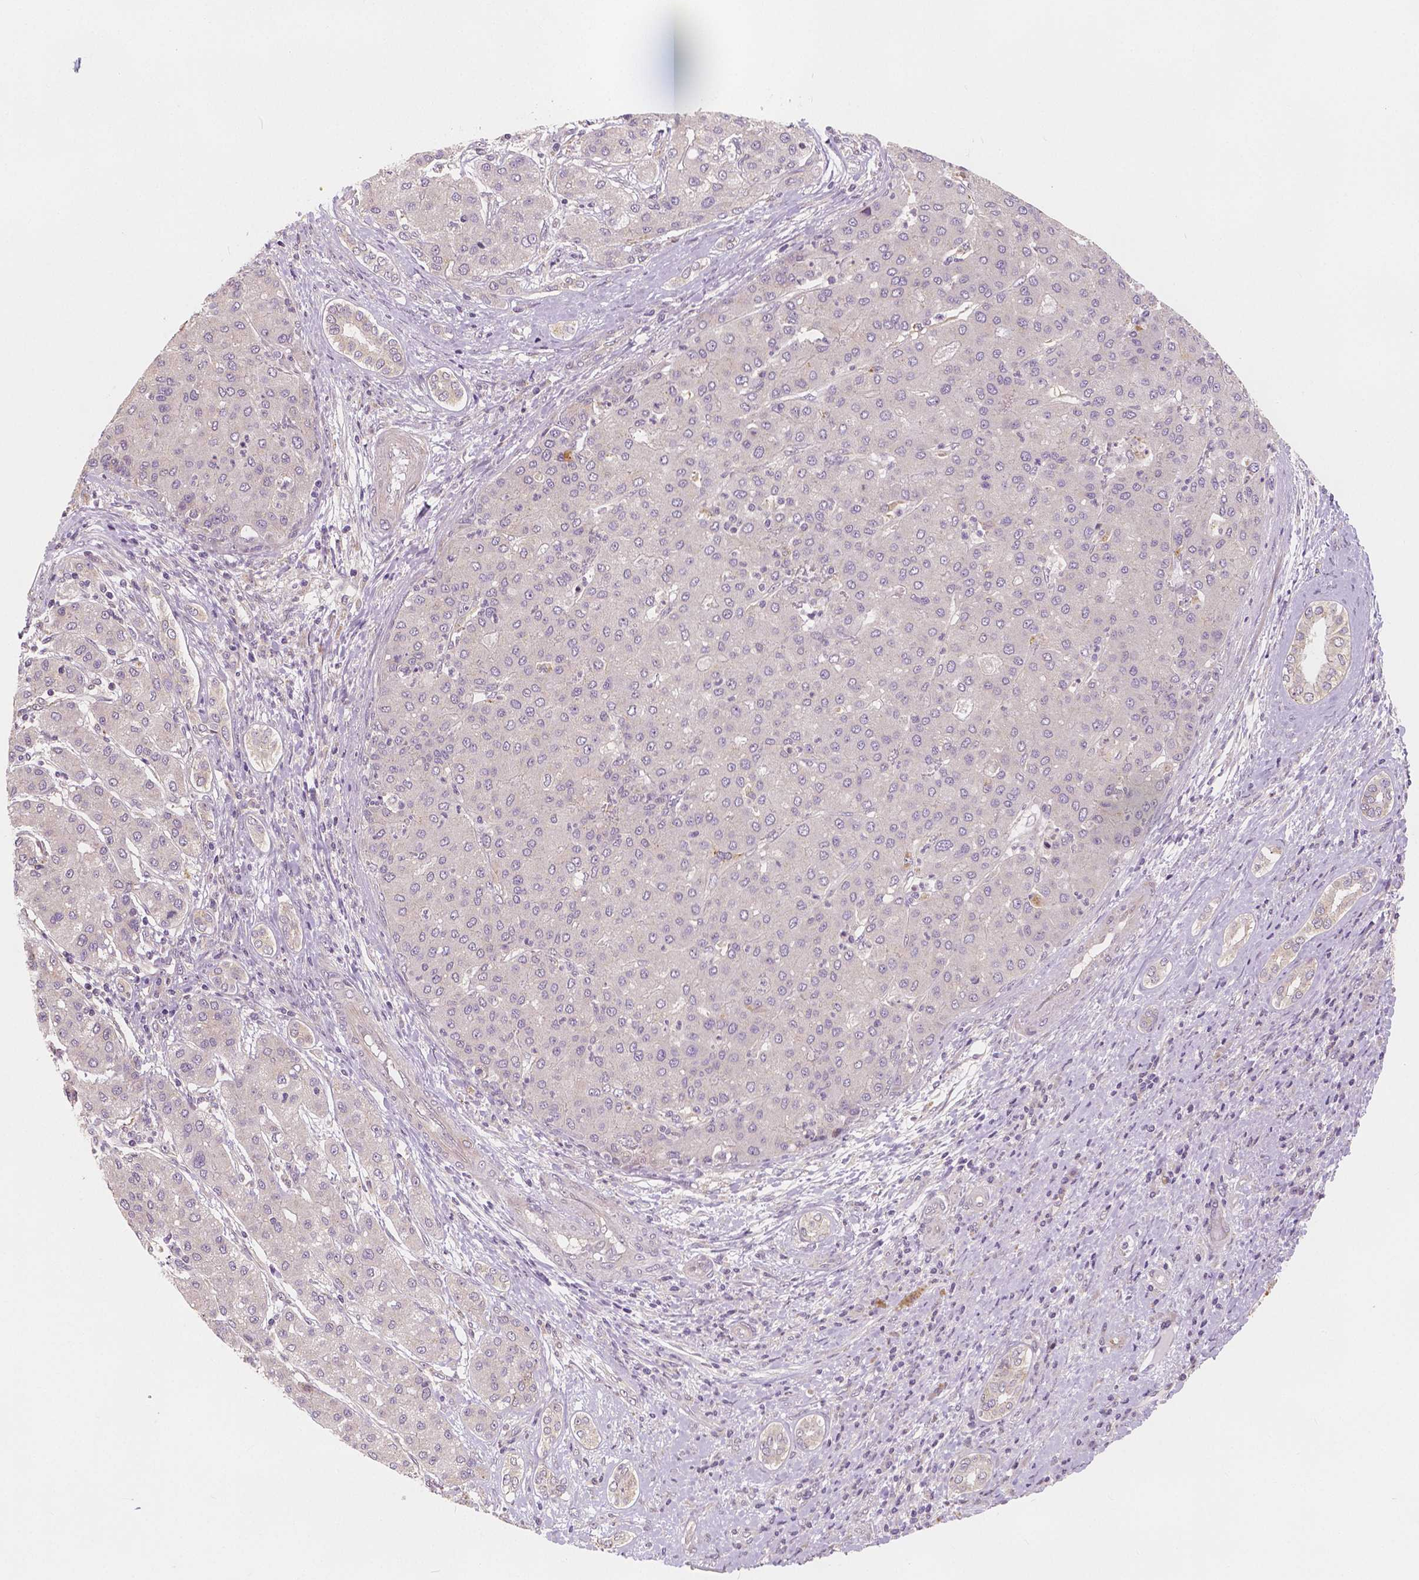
{"staining": {"intensity": "negative", "quantity": "none", "location": "none"}, "tissue": "liver cancer", "cell_type": "Tumor cells", "image_type": "cancer", "snomed": [{"axis": "morphology", "description": "Carcinoma, Hepatocellular, NOS"}, {"axis": "topography", "description": "Liver"}], "caption": "A histopathology image of human hepatocellular carcinoma (liver) is negative for staining in tumor cells.", "gene": "SNX12", "patient": {"sex": "male", "age": 65}}